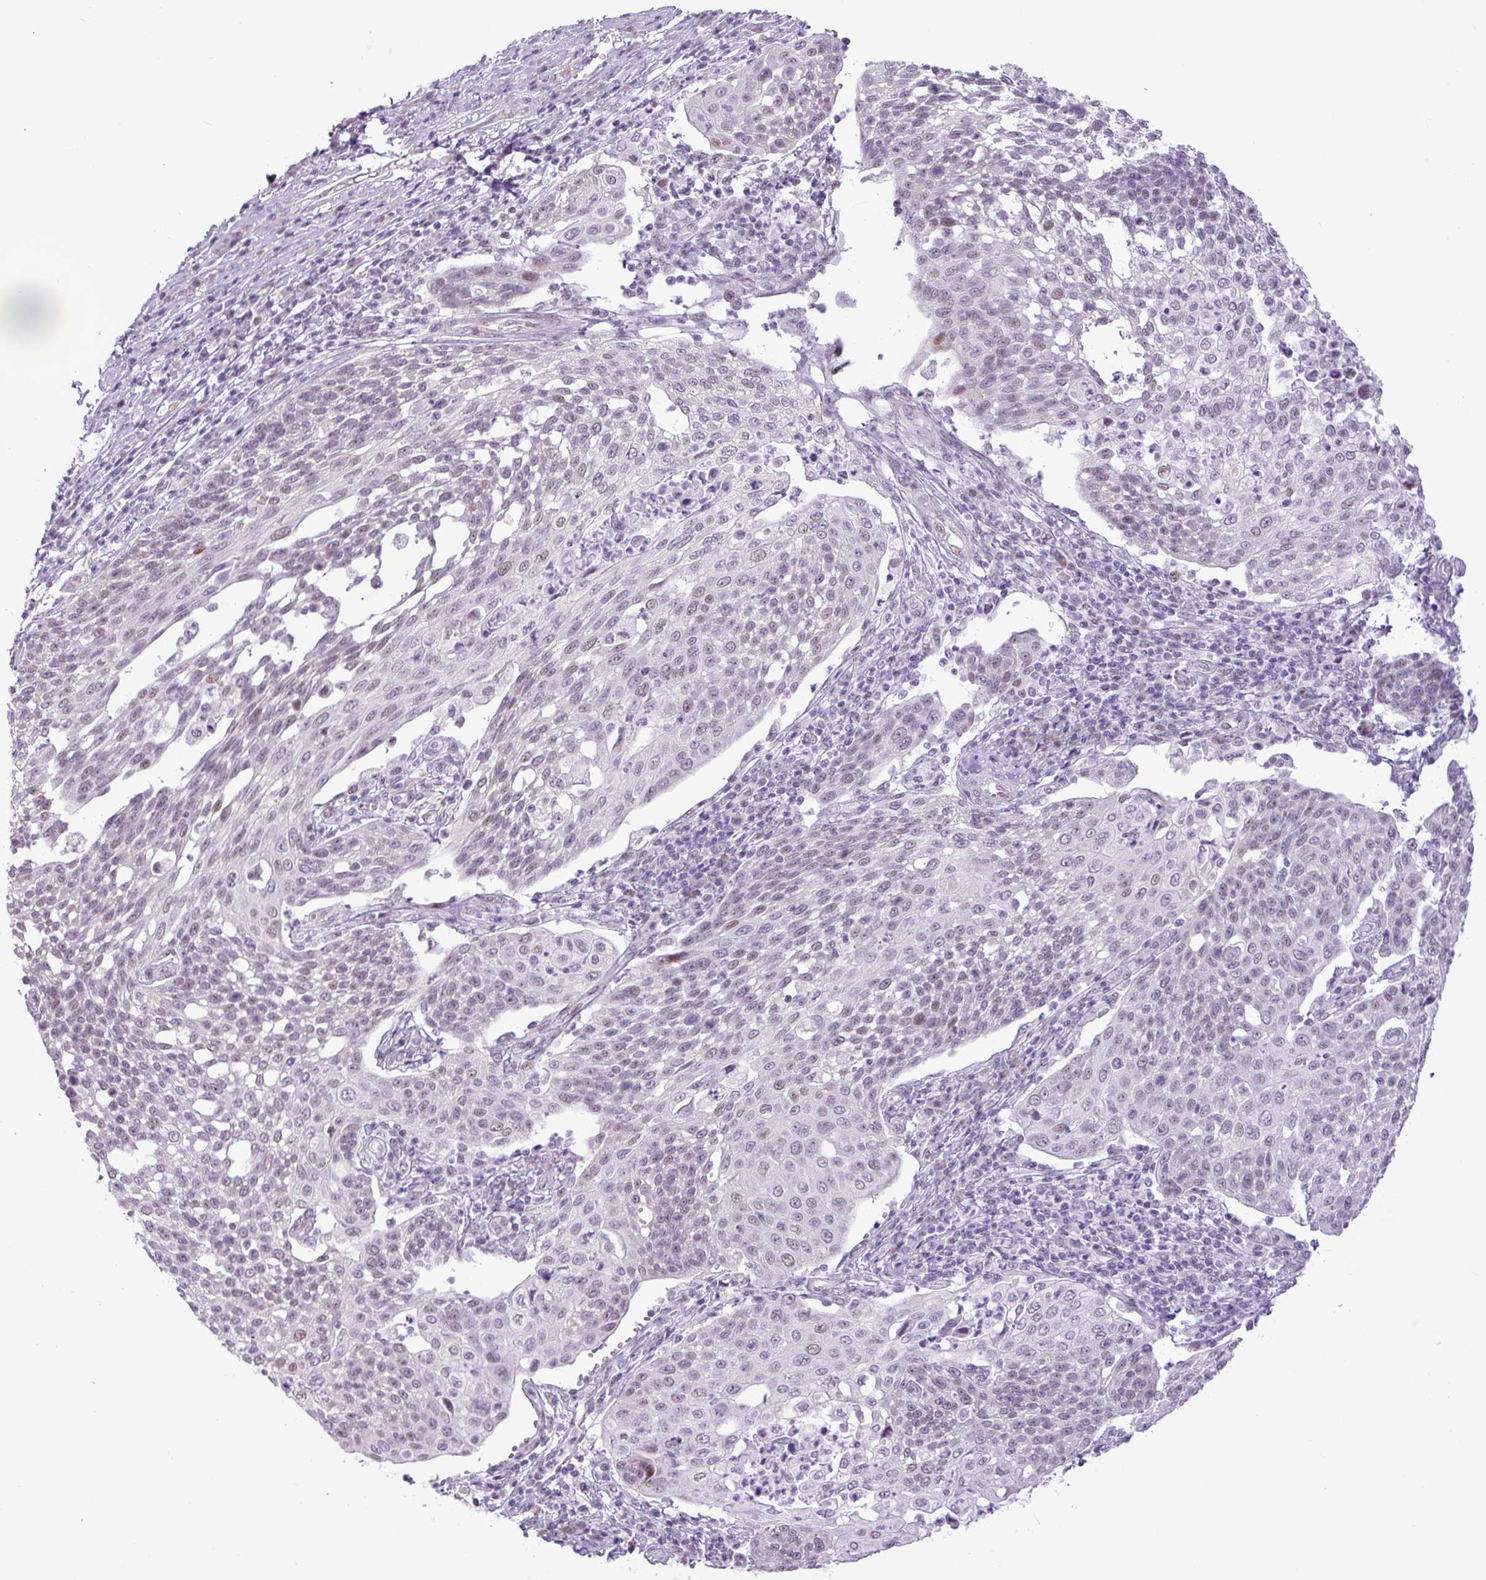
{"staining": {"intensity": "negative", "quantity": "none", "location": "none"}, "tissue": "cervical cancer", "cell_type": "Tumor cells", "image_type": "cancer", "snomed": [{"axis": "morphology", "description": "Squamous cell carcinoma, NOS"}, {"axis": "topography", "description": "Cervix"}], "caption": "The micrograph demonstrates no staining of tumor cells in cervical cancer. The staining was performed using DAB (3,3'-diaminobenzidine) to visualize the protein expression in brown, while the nuclei were stained in blue with hematoxylin (Magnification: 20x).", "gene": "ELOA2", "patient": {"sex": "female", "age": 34}}